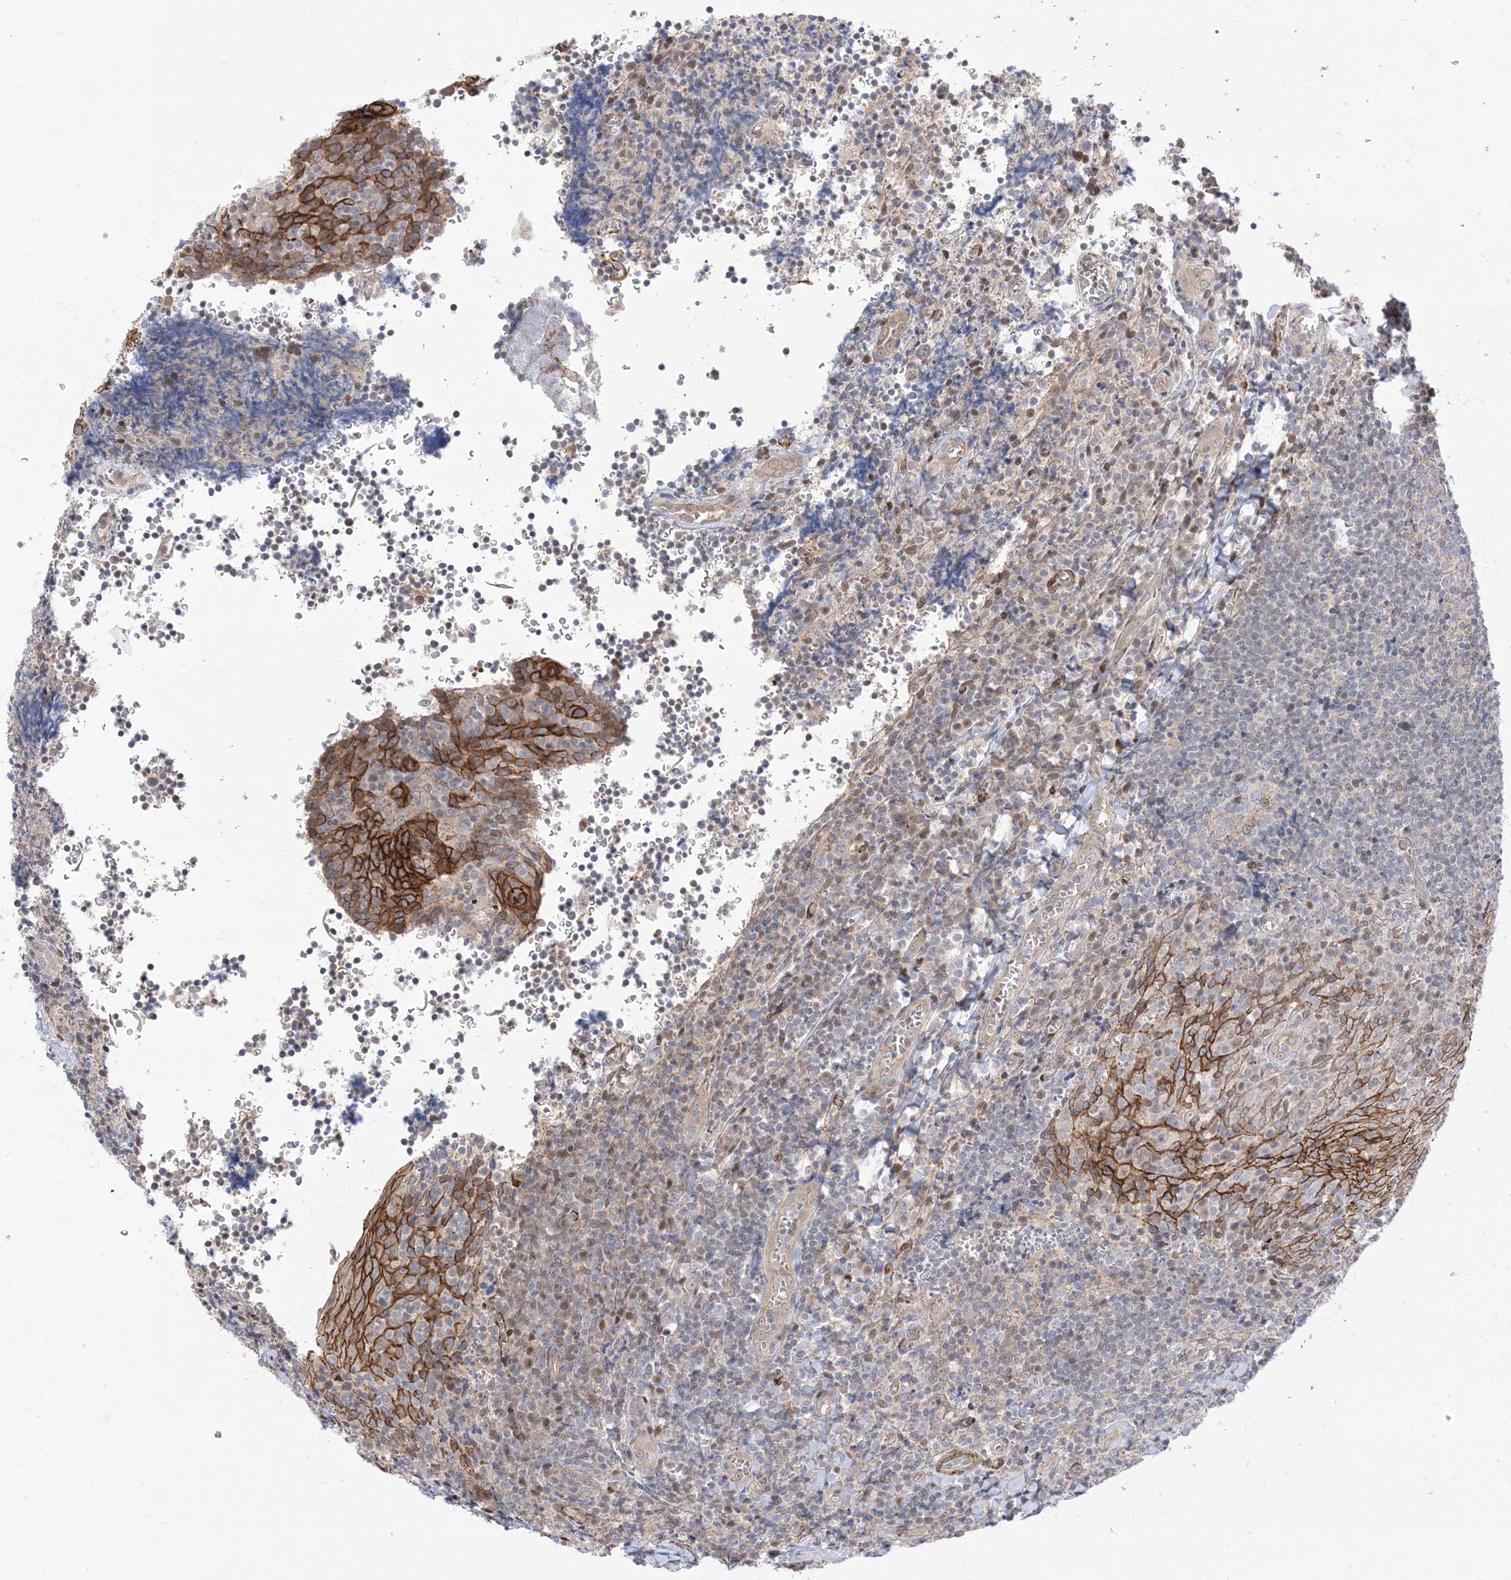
{"staining": {"intensity": "weak", "quantity": "<25%", "location": "nuclear"}, "tissue": "tonsil", "cell_type": "Germinal center cells", "image_type": "normal", "snomed": [{"axis": "morphology", "description": "Normal tissue, NOS"}, {"axis": "topography", "description": "Tonsil"}], "caption": "The micrograph displays no significant expression in germinal center cells of tonsil. The staining was performed using DAB (3,3'-diaminobenzidine) to visualize the protein expression in brown, while the nuclei were stained in blue with hematoxylin (Magnification: 20x).", "gene": "RIN1", "patient": {"sex": "male", "age": 27}}